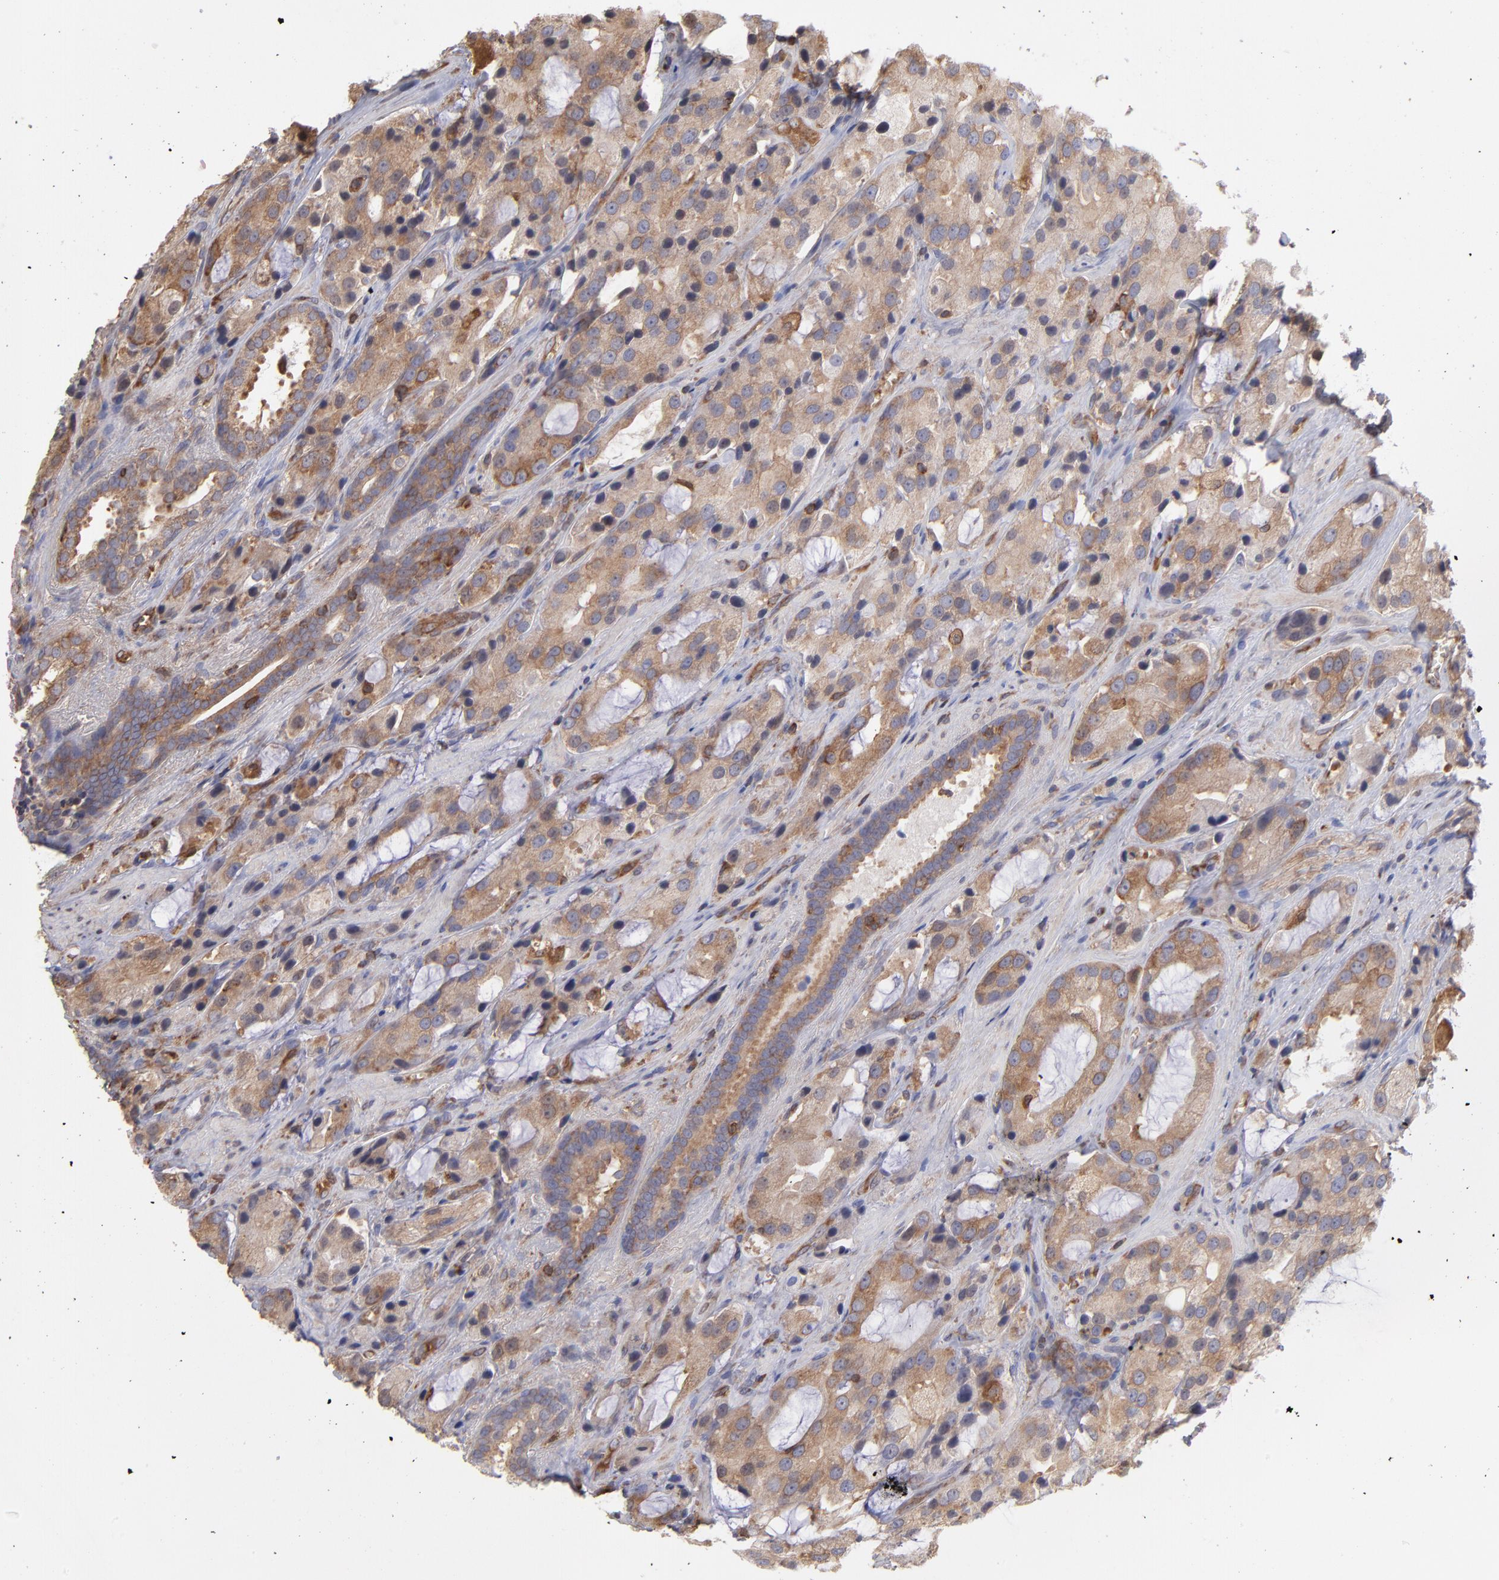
{"staining": {"intensity": "moderate", "quantity": ">75%", "location": "cytoplasmic/membranous"}, "tissue": "prostate cancer", "cell_type": "Tumor cells", "image_type": "cancer", "snomed": [{"axis": "morphology", "description": "Adenocarcinoma, High grade"}, {"axis": "topography", "description": "Prostate"}], "caption": "The photomicrograph reveals a brown stain indicating the presence of a protein in the cytoplasmic/membranous of tumor cells in prostate high-grade adenocarcinoma.", "gene": "MAPRE1", "patient": {"sex": "male", "age": 70}}